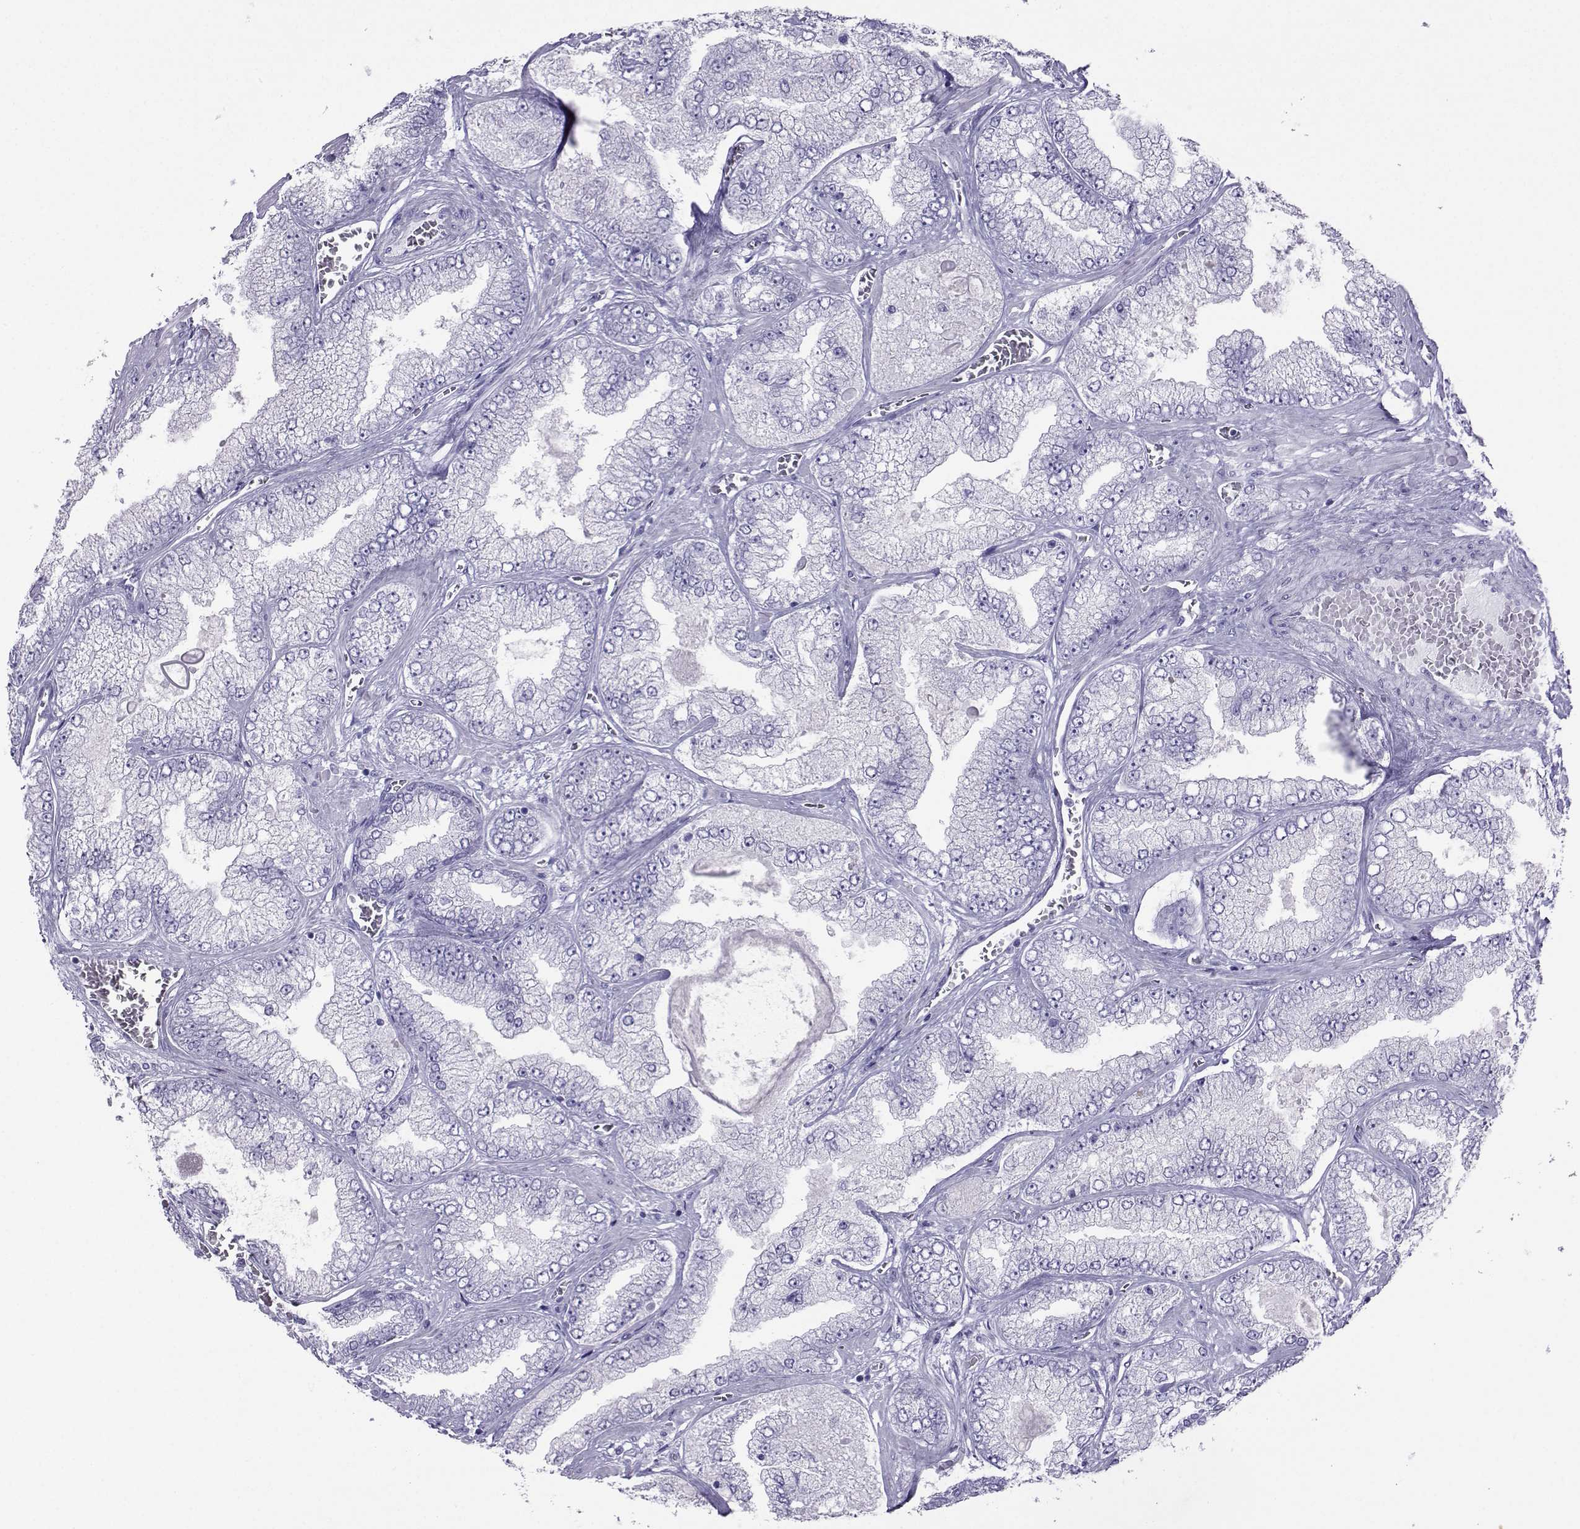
{"staining": {"intensity": "negative", "quantity": "none", "location": "none"}, "tissue": "prostate cancer", "cell_type": "Tumor cells", "image_type": "cancer", "snomed": [{"axis": "morphology", "description": "Adenocarcinoma, Low grade"}, {"axis": "topography", "description": "Prostate"}], "caption": "Tumor cells show no significant staining in prostate cancer. (Brightfield microscopy of DAB (3,3'-diaminobenzidine) IHC at high magnification).", "gene": "LORICRIN", "patient": {"sex": "male", "age": 57}}